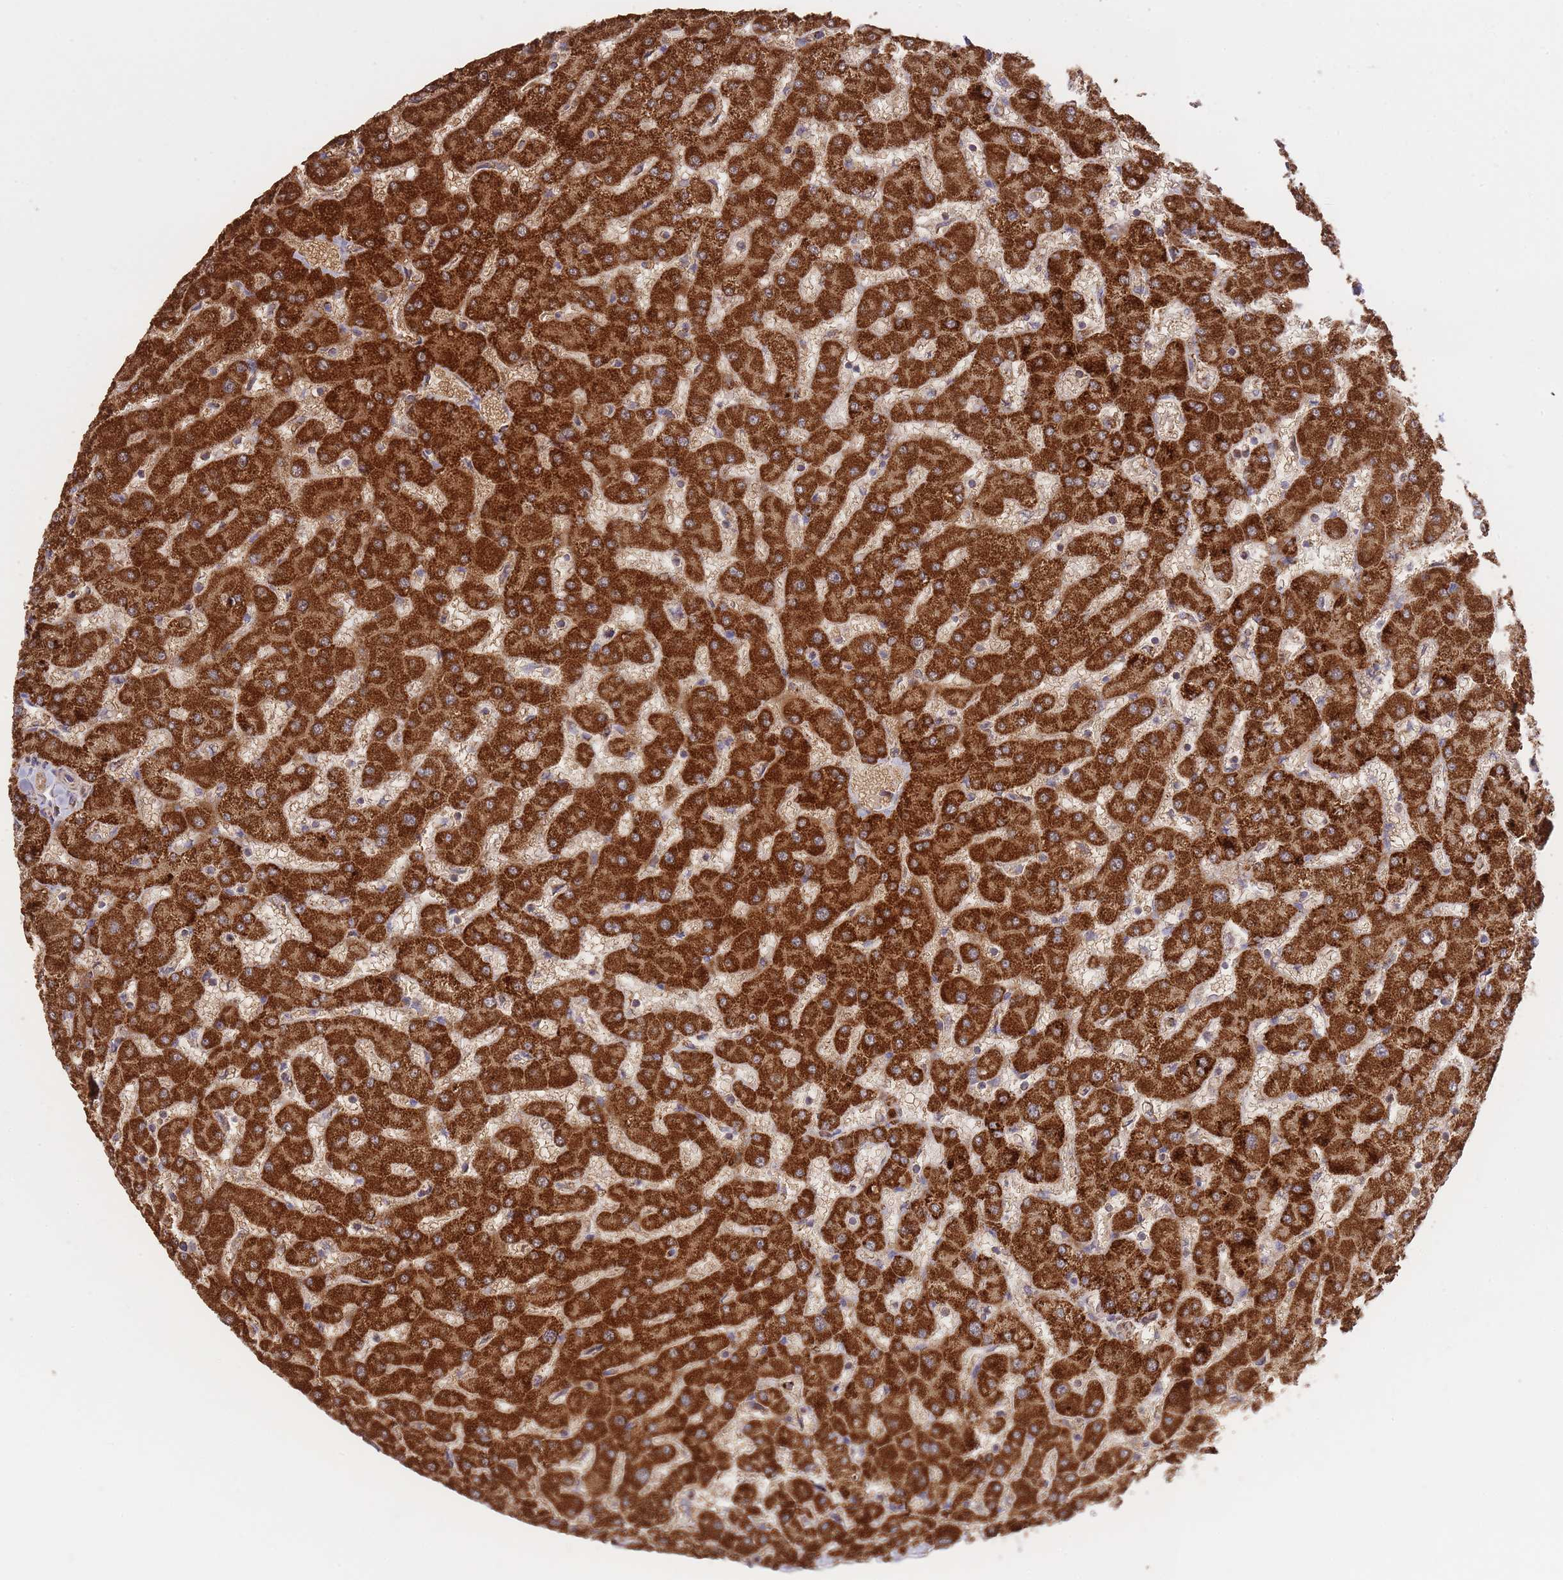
{"staining": {"intensity": "moderate", "quantity": ">75%", "location": "cytoplasmic/membranous"}, "tissue": "liver", "cell_type": "Cholangiocytes", "image_type": "normal", "snomed": [{"axis": "morphology", "description": "Normal tissue, NOS"}, {"axis": "topography", "description": "Liver"}], "caption": "Unremarkable liver reveals moderate cytoplasmic/membranous staining in about >75% of cholangiocytes Immunohistochemistry (ihc) stains the protein of interest in brown and the nuclei are stained blue..", "gene": "PREP", "patient": {"sex": "female", "age": 63}}